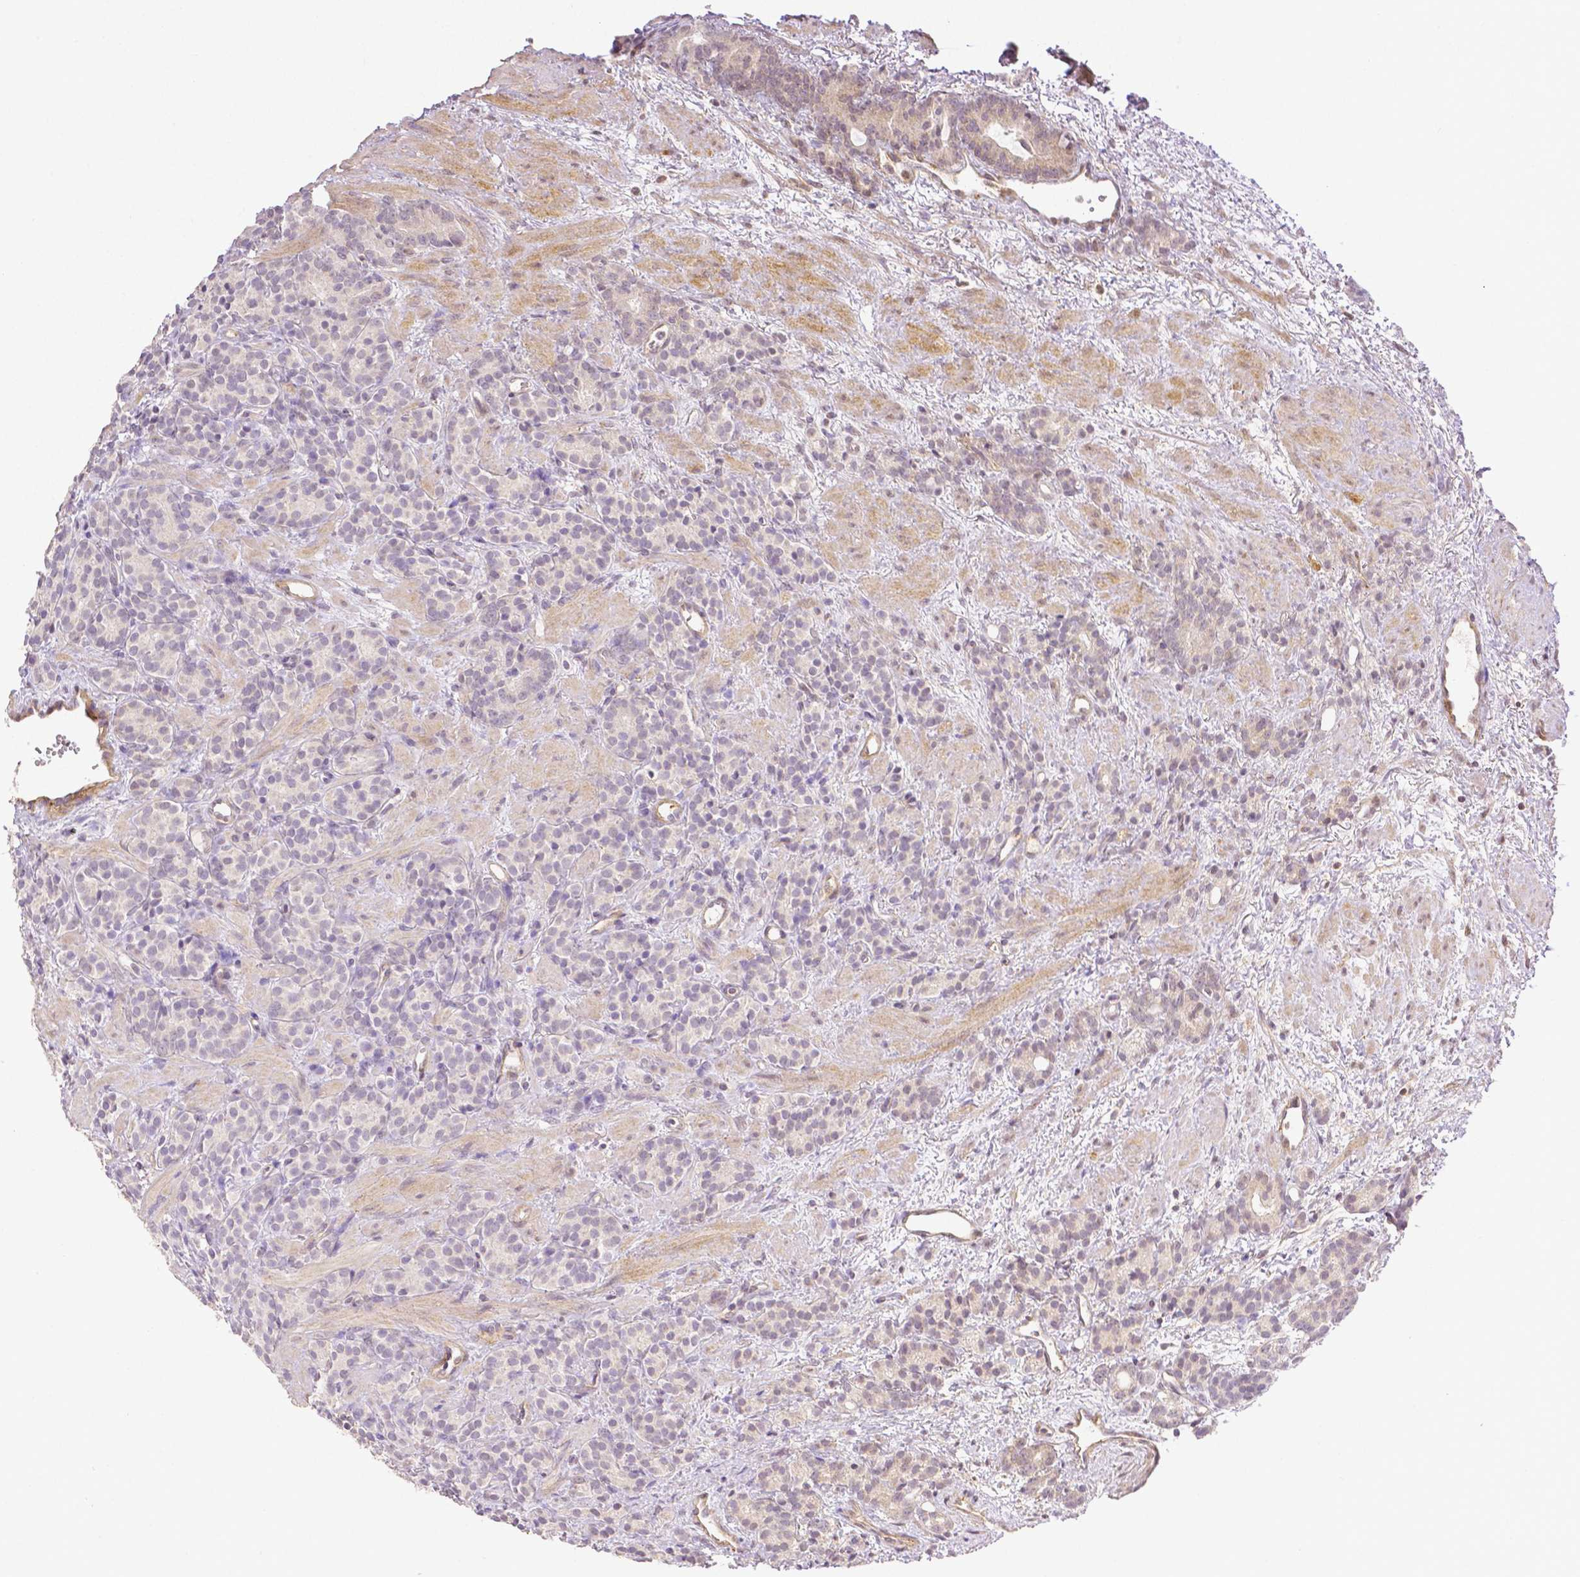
{"staining": {"intensity": "negative", "quantity": "none", "location": "none"}, "tissue": "prostate cancer", "cell_type": "Tumor cells", "image_type": "cancer", "snomed": [{"axis": "morphology", "description": "Adenocarcinoma, High grade"}, {"axis": "topography", "description": "Prostate"}], "caption": "Prostate cancer (adenocarcinoma (high-grade)) was stained to show a protein in brown. There is no significant staining in tumor cells.", "gene": "THY1", "patient": {"sex": "male", "age": 84}}